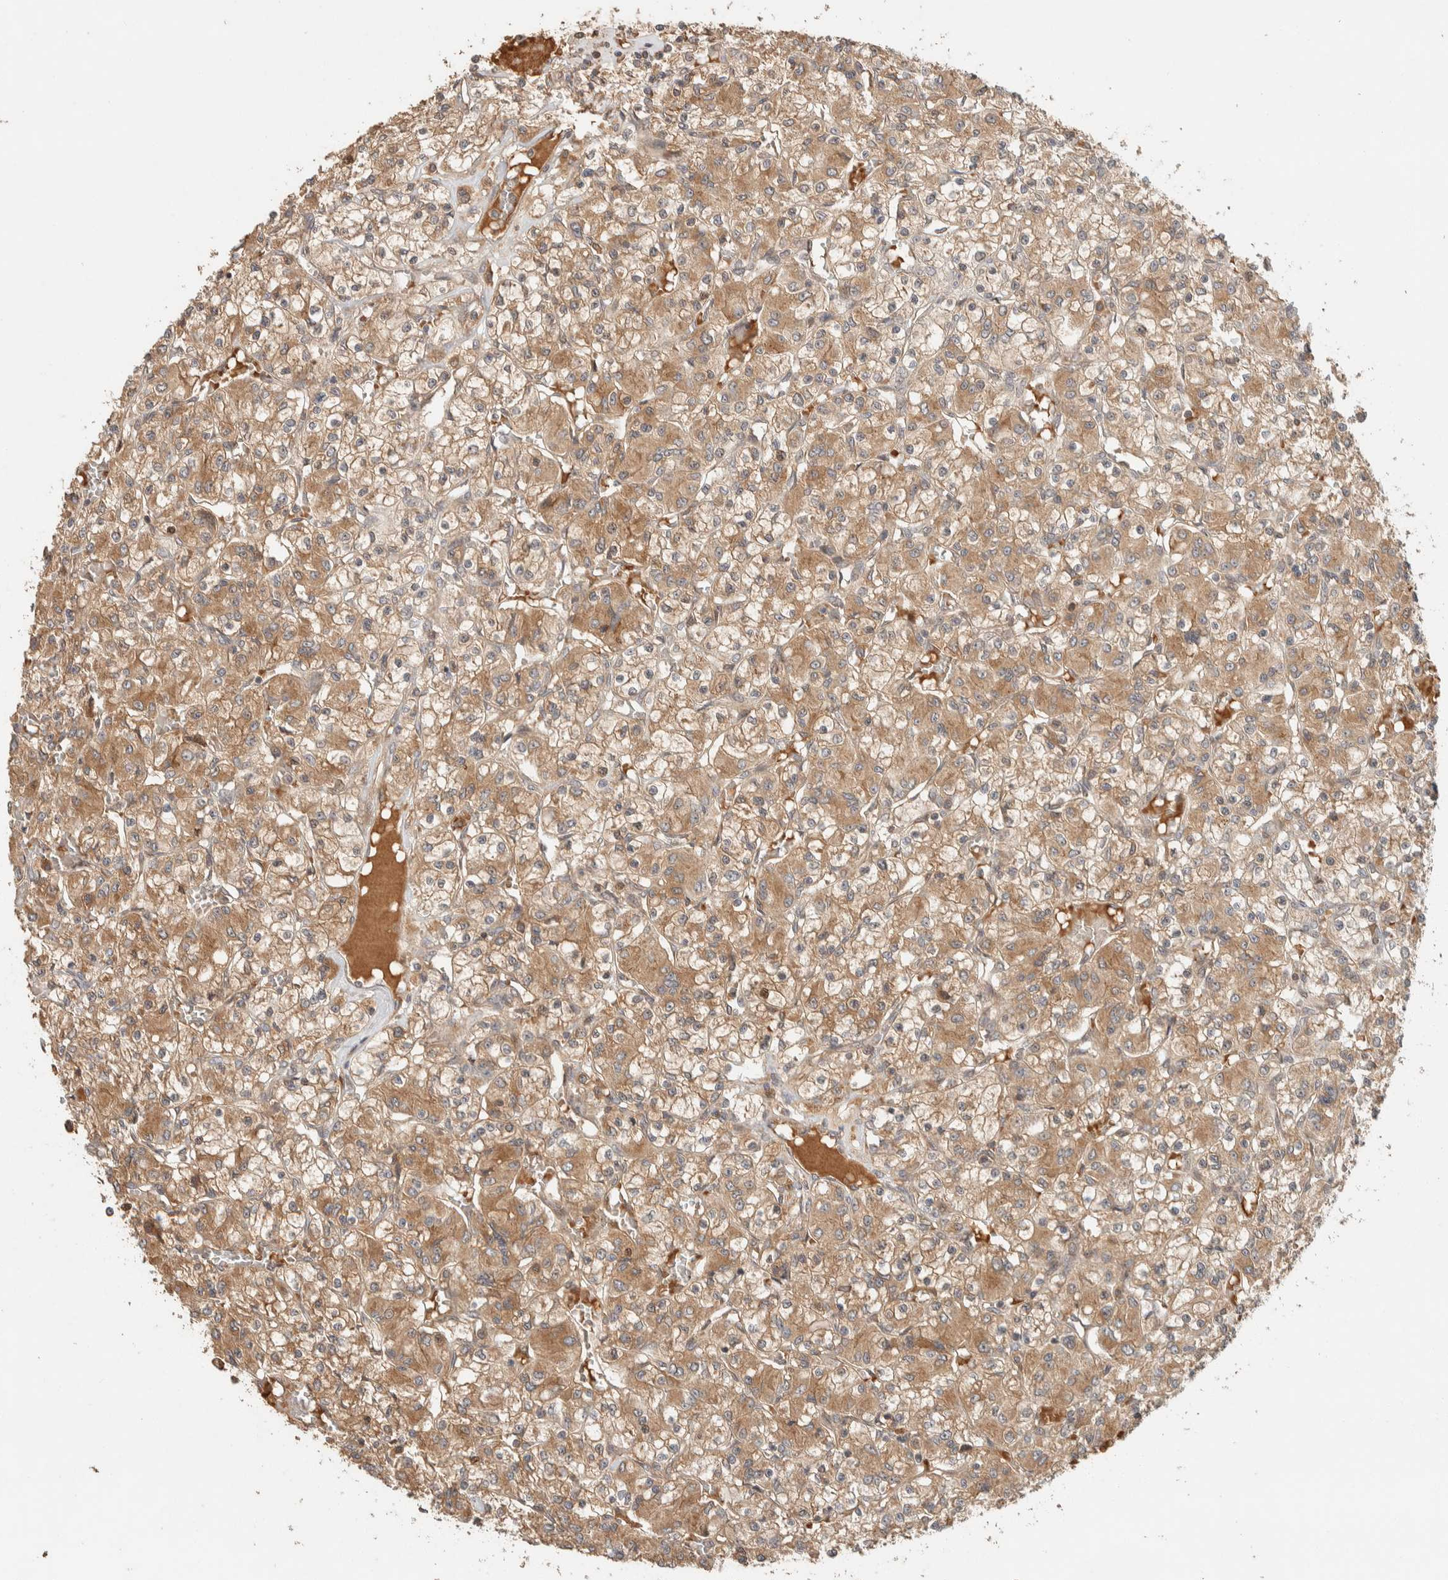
{"staining": {"intensity": "moderate", "quantity": ">75%", "location": "cytoplasmic/membranous"}, "tissue": "renal cancer", "cell_type": "Tumor cells", "image_type": "cancer", "snomed": [{"axis": "morphology", "description": "Adenocarcinoma, NOS"}, {"axis": "topography", "description": "Kidney"}], "caption": "An image showing moderate cytoplasmic/membranous positivity in approximately >75% of tumor cells in renal cancer (adenocarcinoma), as visualized by brown immunohistochemical staining.", "gene": "ZBTB2", "patient": {"sex": "female", "age": 59}}